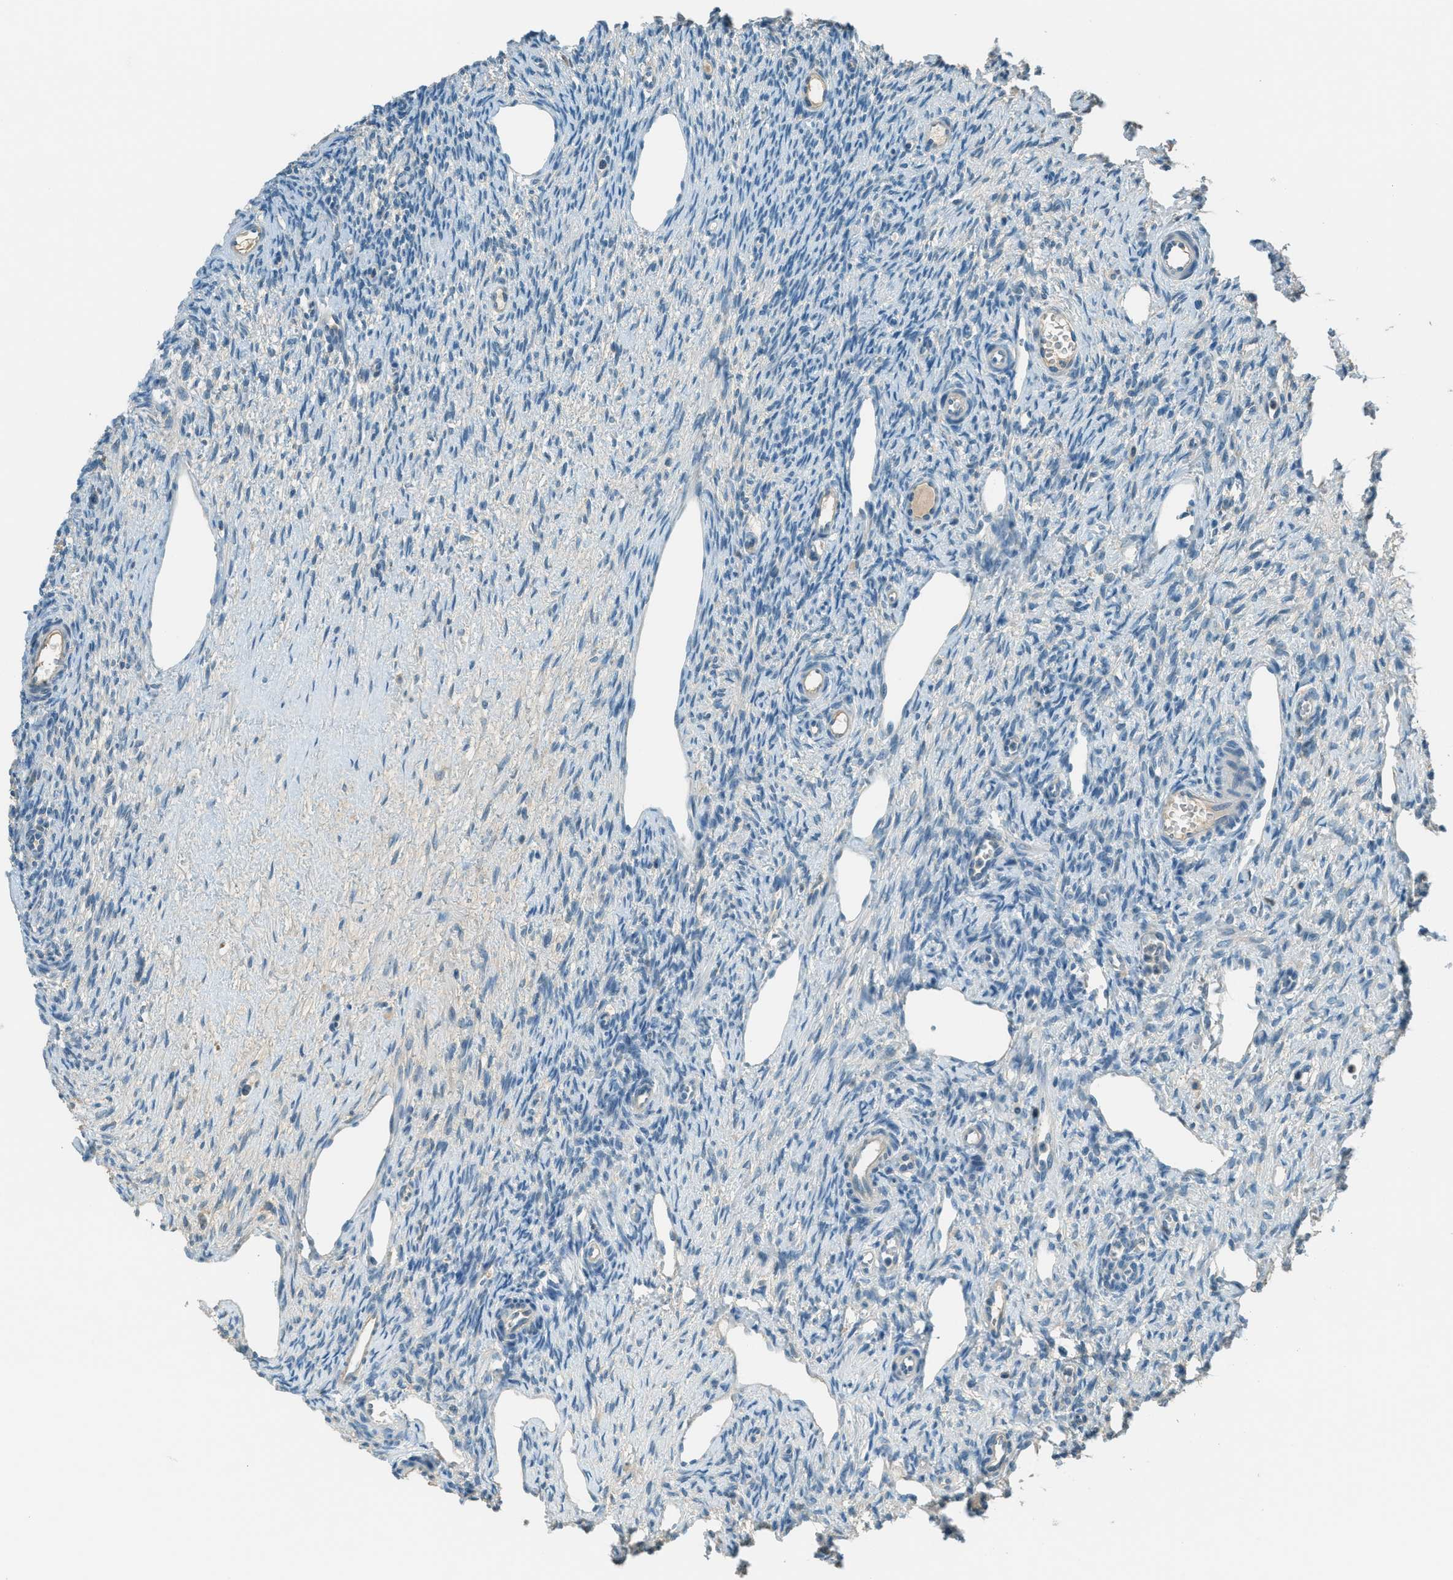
{"staining": {"intensity": "weak", "quantity": ">75%", "location": "cytoplasmic/membranous"}, "tissue": "ovary", "cell_type": "Follicle cells", "image_type": "normal", "snomed": [{"axis": "morphology", "description": "Normal tissue, NOS"}, {"axis": "topography", "description": "Ovary"}], "caption": "About >75% of follicle cells in normal ovary demonstrate weak cytoplasmic/membranous protein expression as visualized by brown immunohistochemical staining.", "gene": "MSLN", "patient": {"sex": "female", "age": 33}}